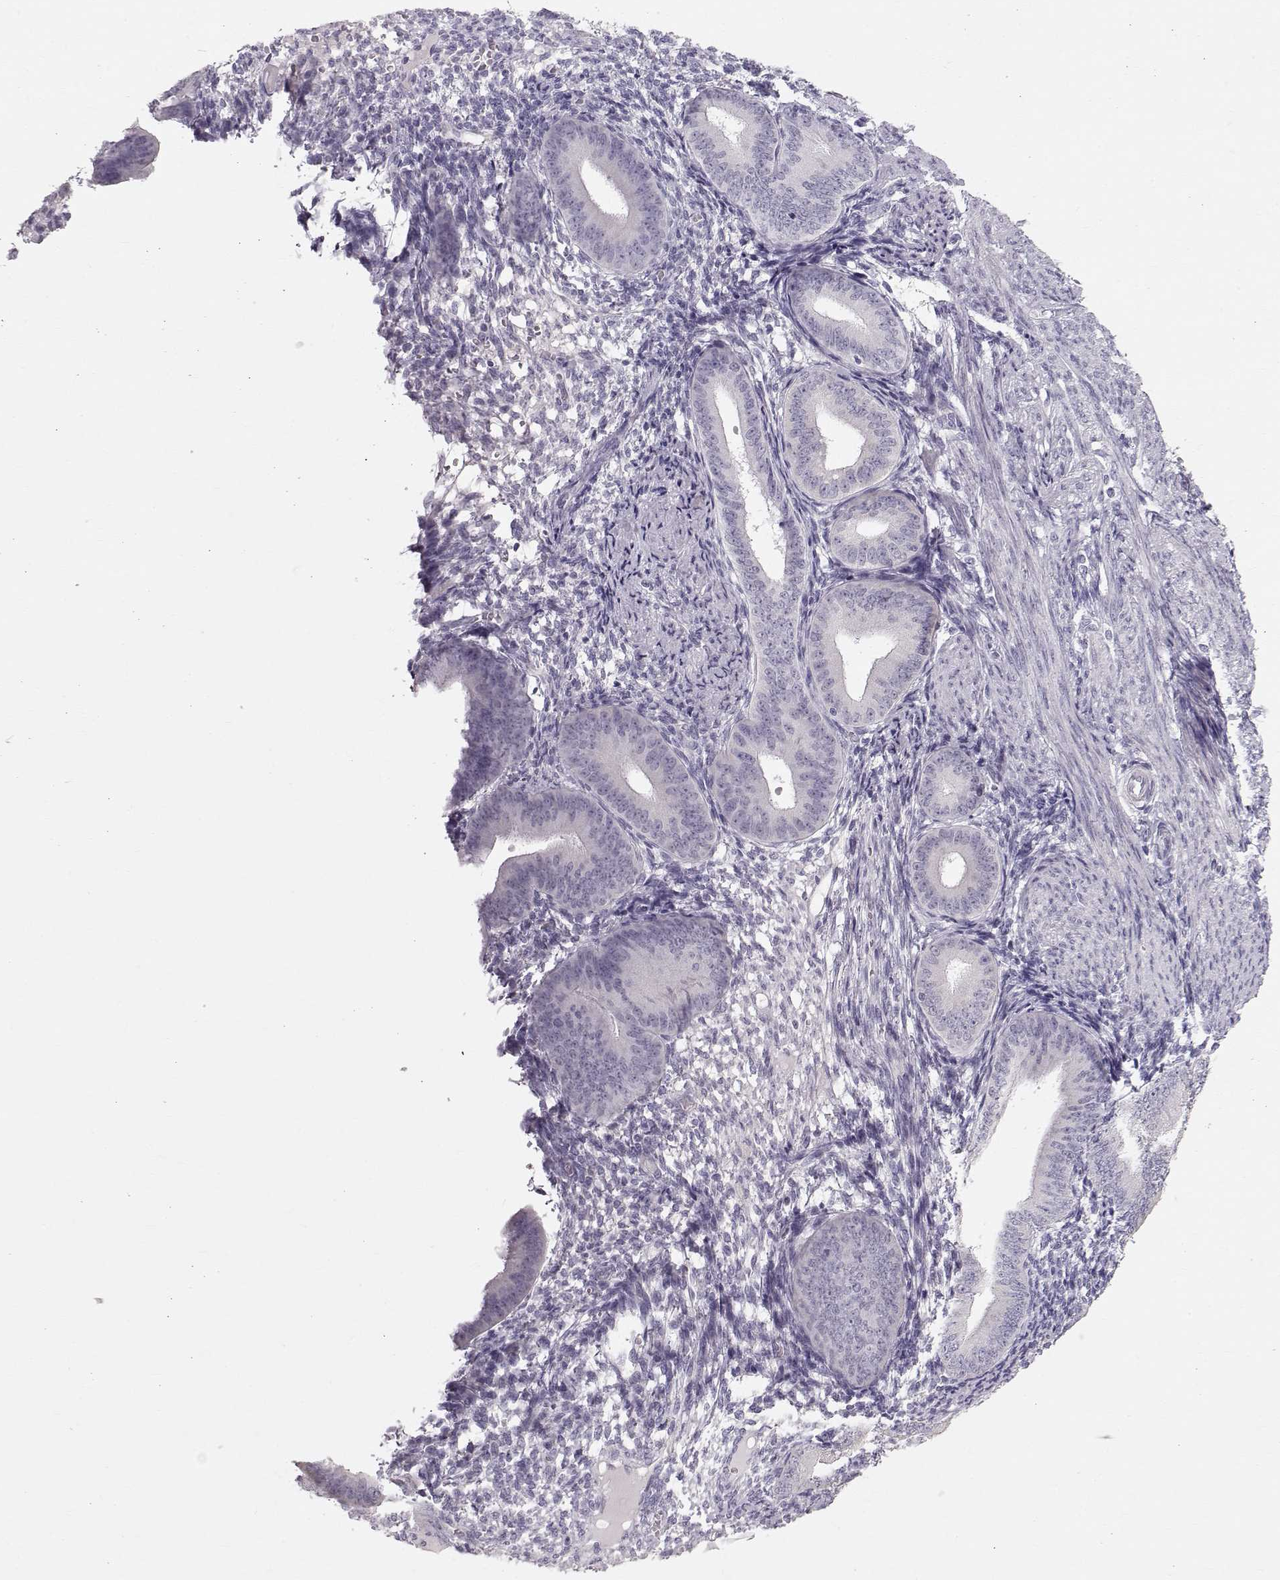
{"staining": {"intensity": "negative", "quantity": "none", "location": "none"}, "tissue": "endometrium", "cell_type": "Cells in endometrial stroma", "image_type": "normal", "snomed": [{"axis": "morphology", "description": "Normal tissue, NOS"}, {"axis": "topography", "description": "Endometrium"}], "caption": "Protein analysis of normal endometrium demonstrates no significant expression in cells in endometrial stroma.", "gene": "POU1F1", "patient": {"sex": "female", "age": 39}}